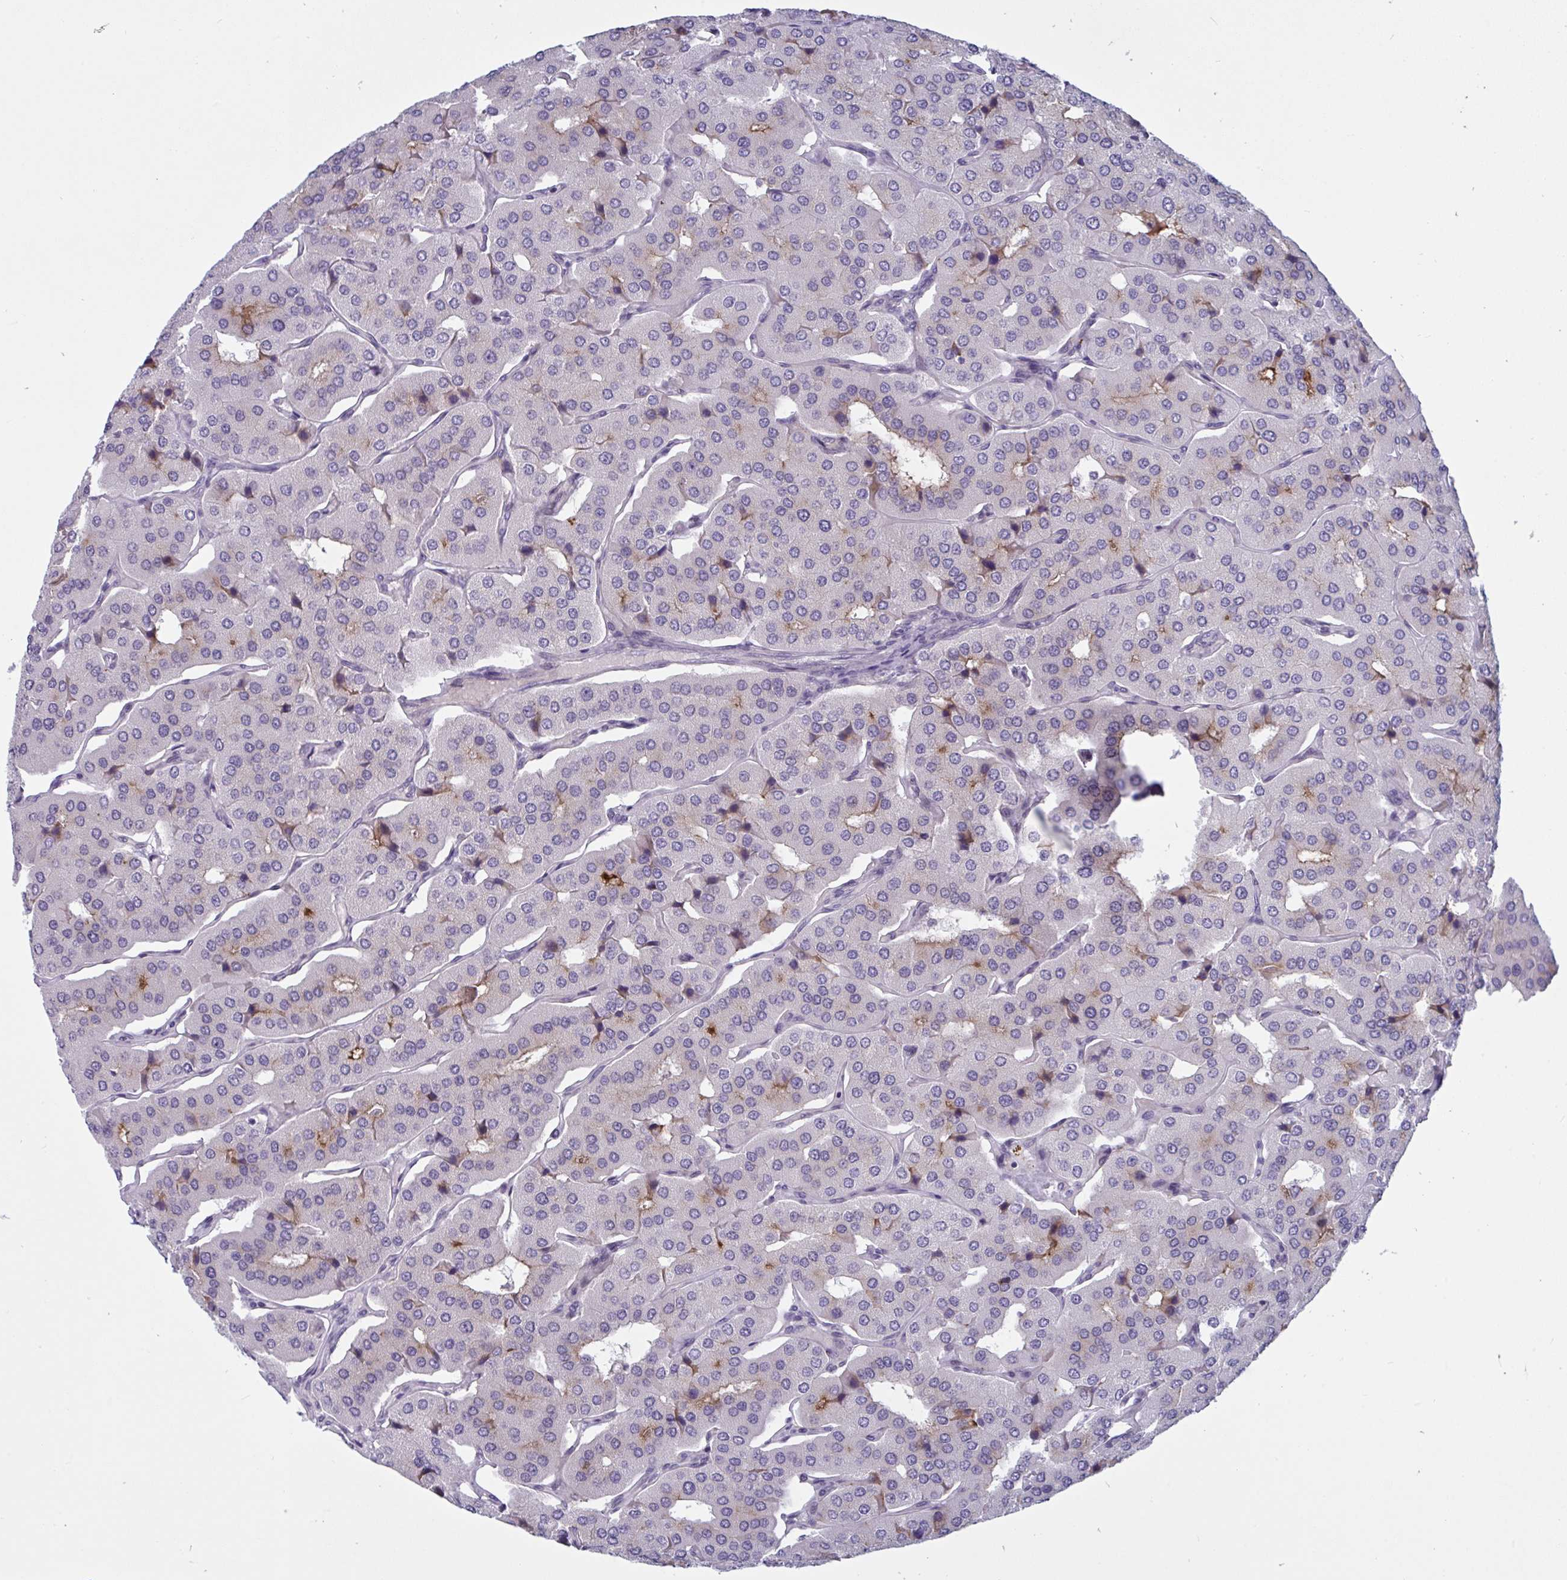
{"staining": {"intensity": "moderate", "quantity": "<25%", "location": "cytoplasmic/membranous"}, "tissue": "parathyroid gland", "cell_type": "Glandular cells", "image_type": "normal", "snomed": [{"axis": "morphology", "description": "Normal tissue, NOS"}, {"axis": "morphology", "description": "Adenoma, NOS"}, {"axis": "topography", "description": "Parathyroid gland"}], "caption": "A micrograph of parathyroid gland stained for a protein exhibits moderate cytoplasmic/membranous brown staining in glandular cells. (brown staining indicates protein expression, while blue staining denotes nuclei).", "gene": "TCEAL8", "patient": {"sex": "female", "age": 86}}